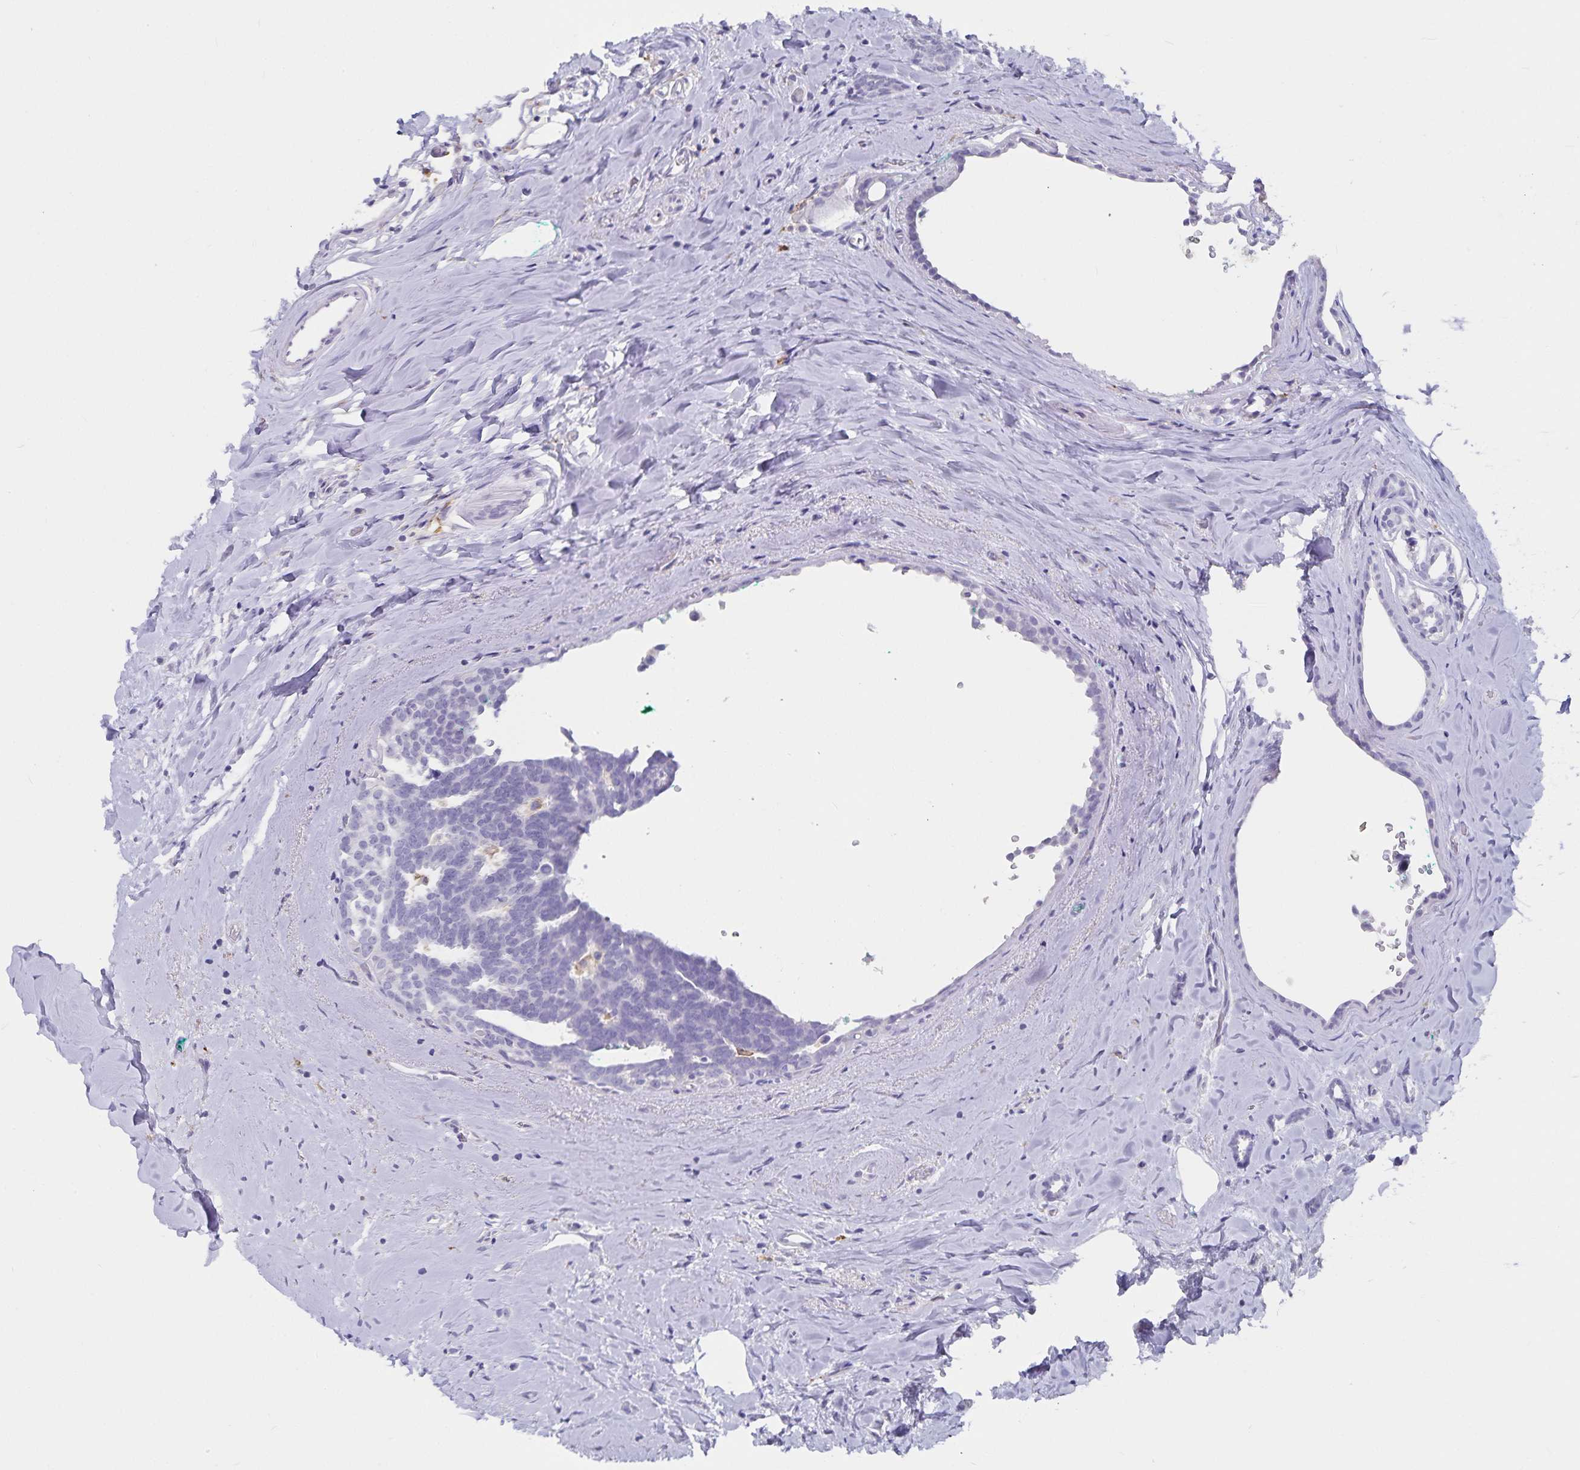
{"staining": {"intensity": "negative", "quantity": "none", "location": "none"}, "tissue": "breast cancer", "cell_type": "Tumor cells", "image_type": "cancer", "snomed": [{"axis": "morphology", "description": "Intraductal carcinoma, in situ"}, {"axis": "morphology", "description": "Duct carcinoma"}, {"axis": "morphology", "description": "Lobular carcinoma, in situ"}, {"axis": "topography", "description": "Breast"}], "caption": "DAB immunohistochemical staining of breast cancer (intraductal carcinoma) displays no significant positivity in tumor cells.", "gene": "PLAC1", "patient": {"sex": "female", "age": 44}}